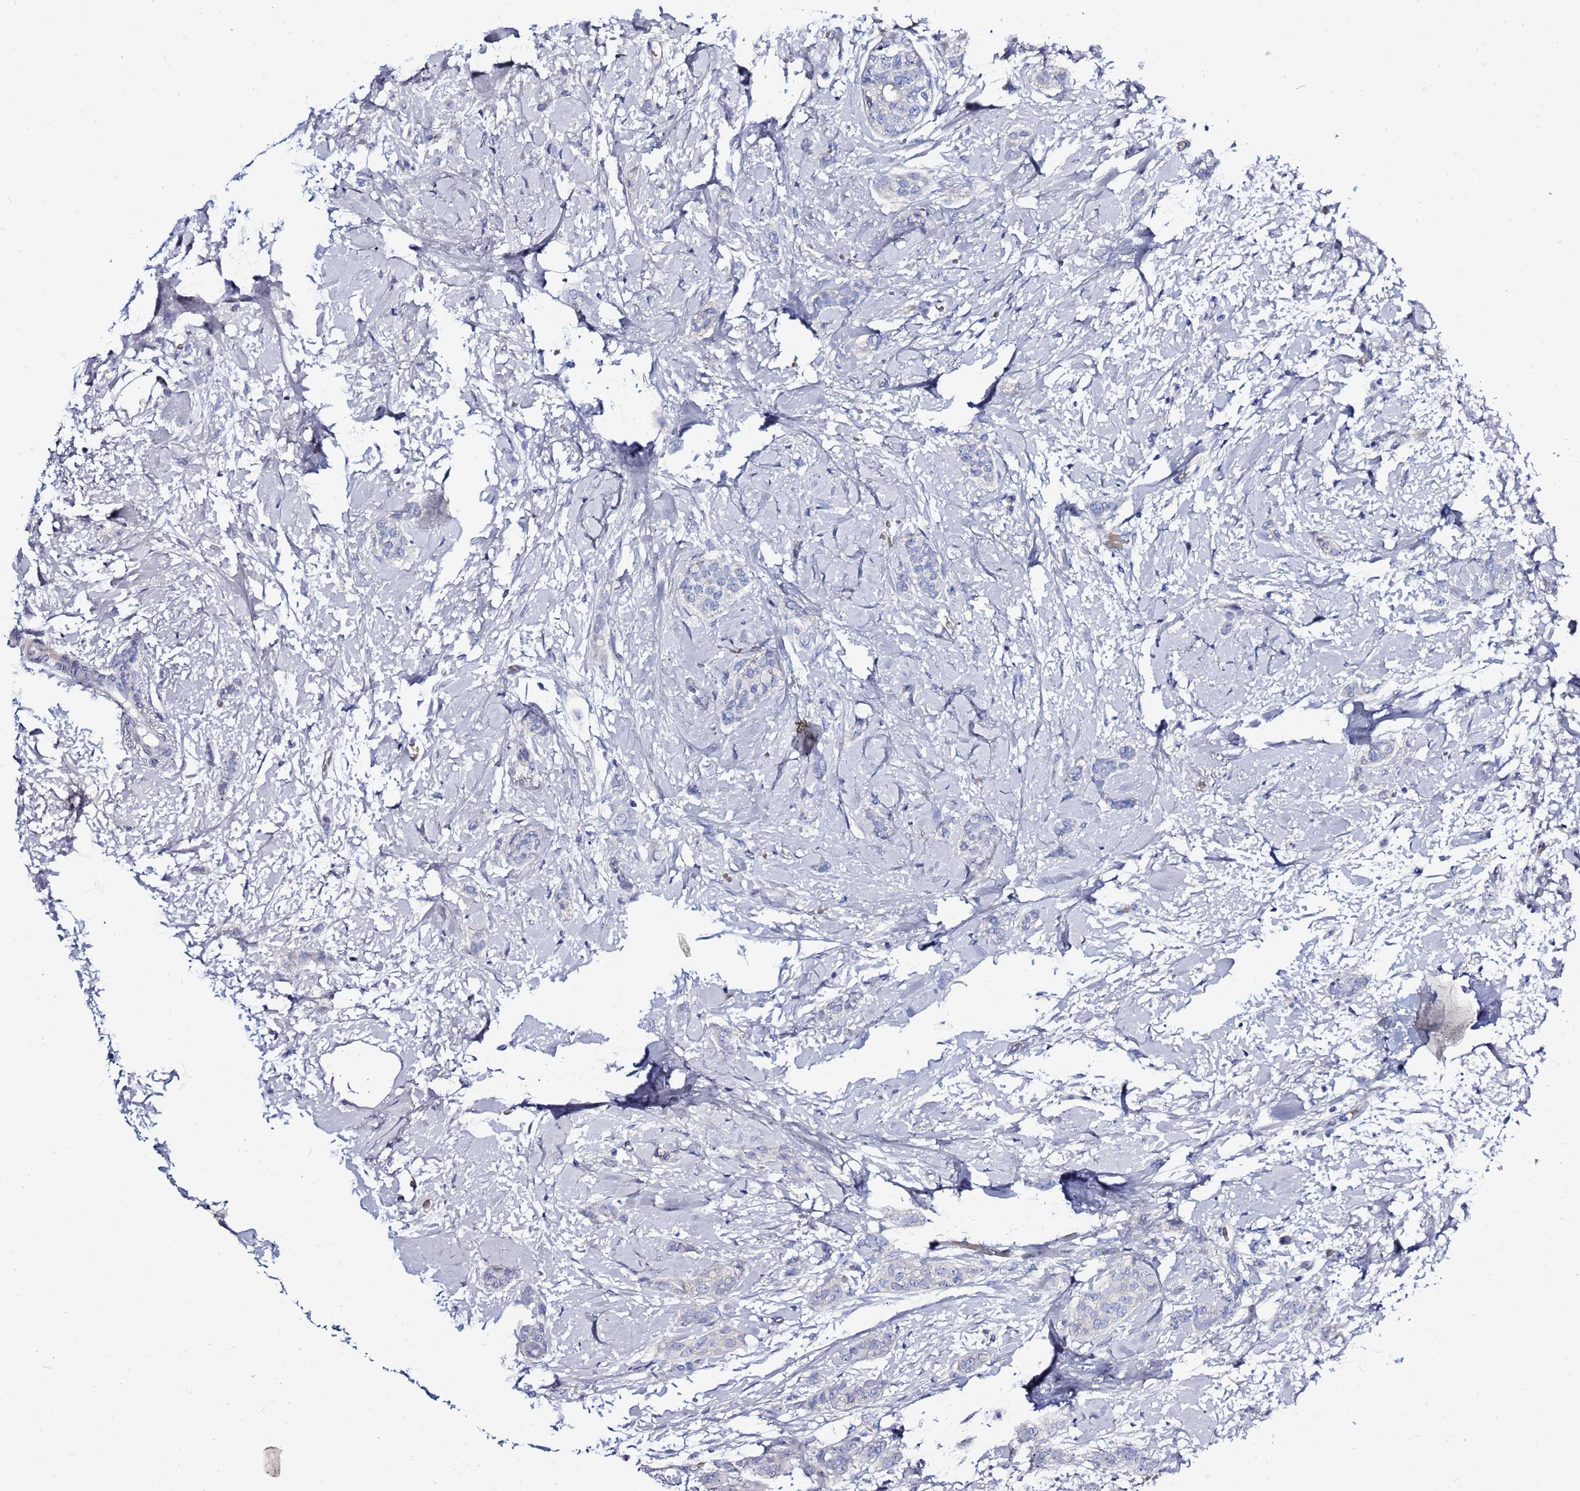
{"staining": {"intensity": "negative", "quantity": "none", "location": "none"}, "tissue": "breast cancer", "cell_type": "Tumor cells", "image_type": "cancer", "snomed": [{"axis": "morphology", "description": "Duct carcinoma"}, {"axis": "topography", "description": "Breast"}], "caption": "Immunohistochemistry photomicrograph of human breast intraductal carcinoma stained for a protein (brown), which displays no expression in tumor cells.", "gene": "USP18", "patient": {"sex": "female", "age": 72}}